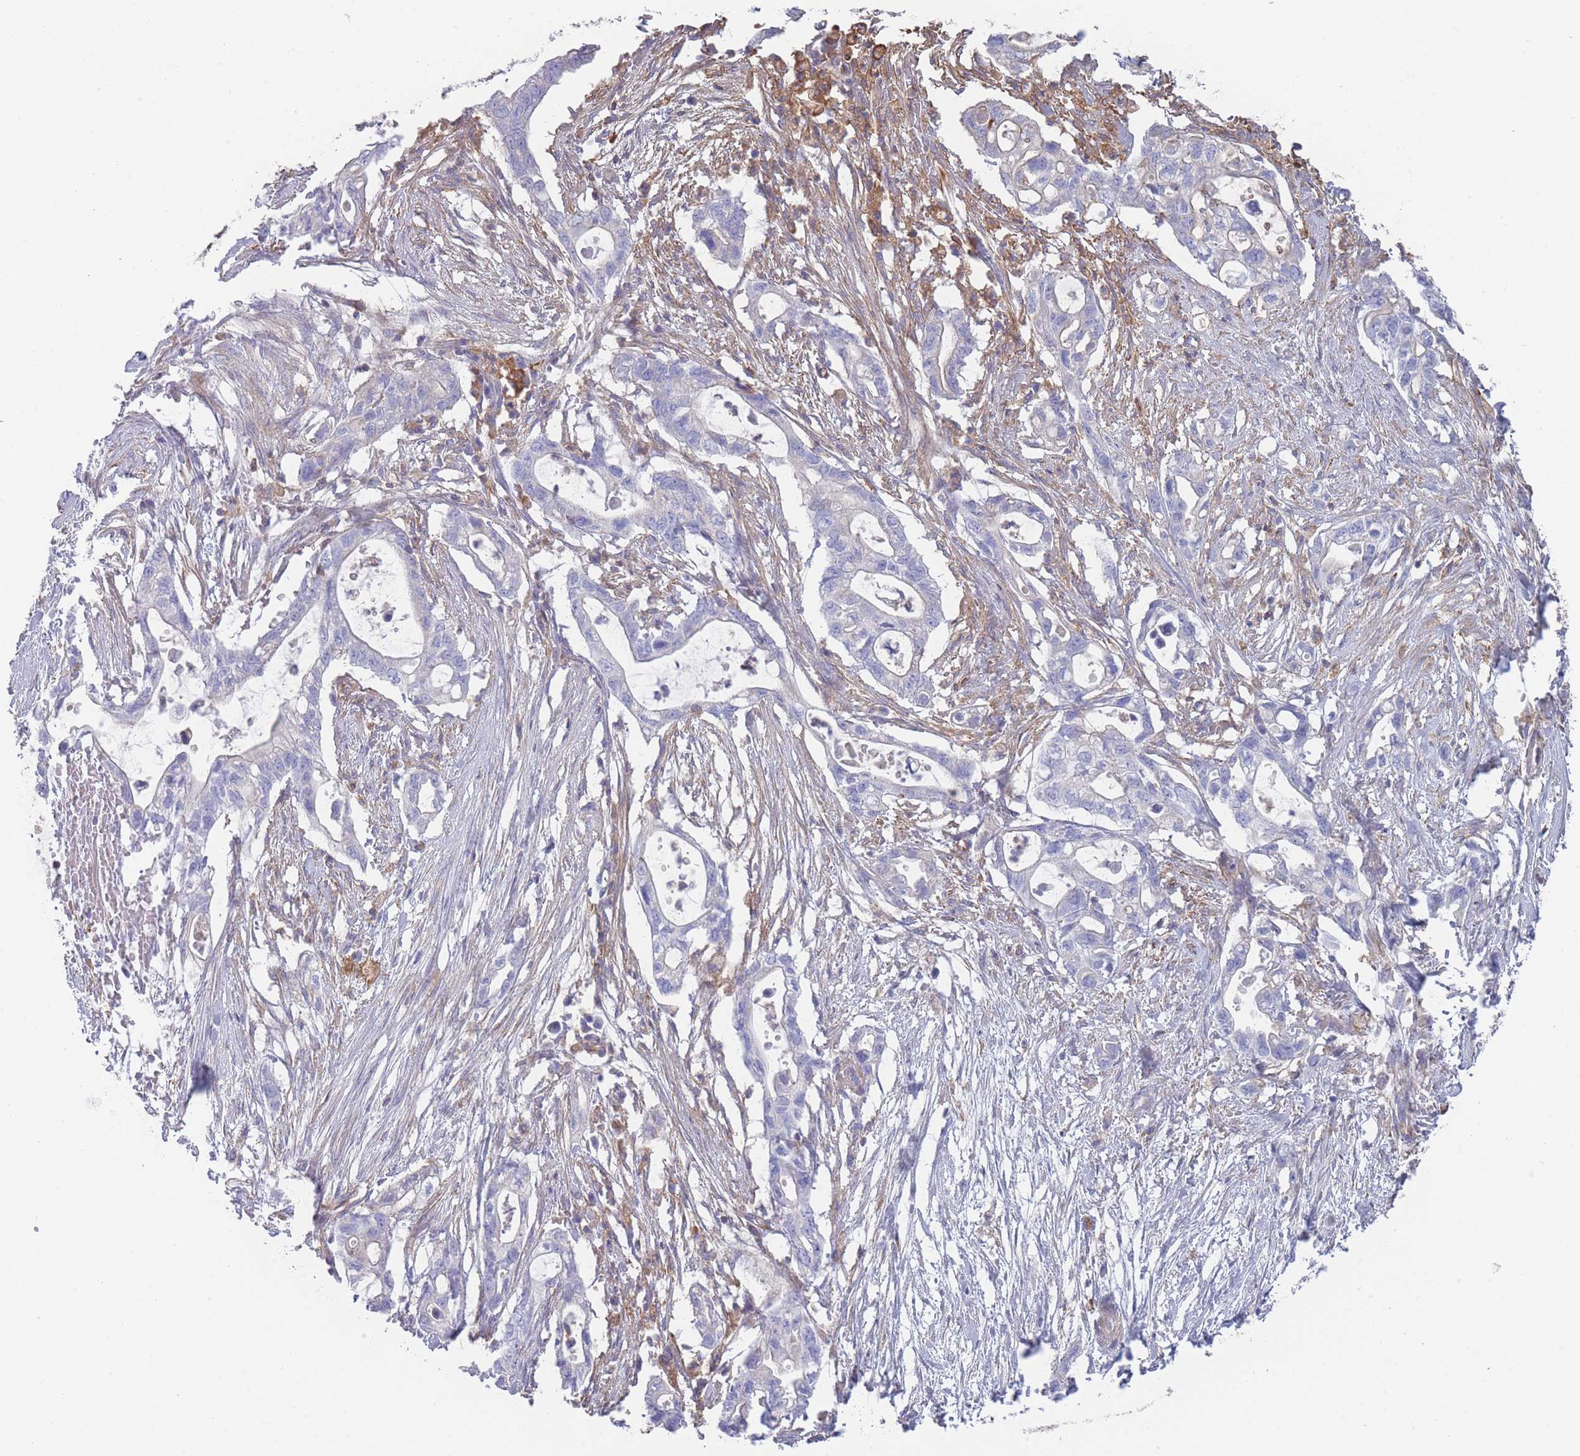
{"staining": {"intensity": "negative", "quantity": "none", "location": "none"}, "tissue": "pancreatic cancer", "cell_type": "Tumor cells", "image_type": "cancer", "snomed": [{"axis": "morphology", "description": "Adenocarcinoma, NOS"}, {"axis": "topography", "description": "Pancreas"}], "caption": "DAB immunohistochemical staining of human pancreatic cancer demonstrates no significant expression in tumor cells.", "gene": "SCCPDH", "patient": {"sex": "female", "age": 72}}